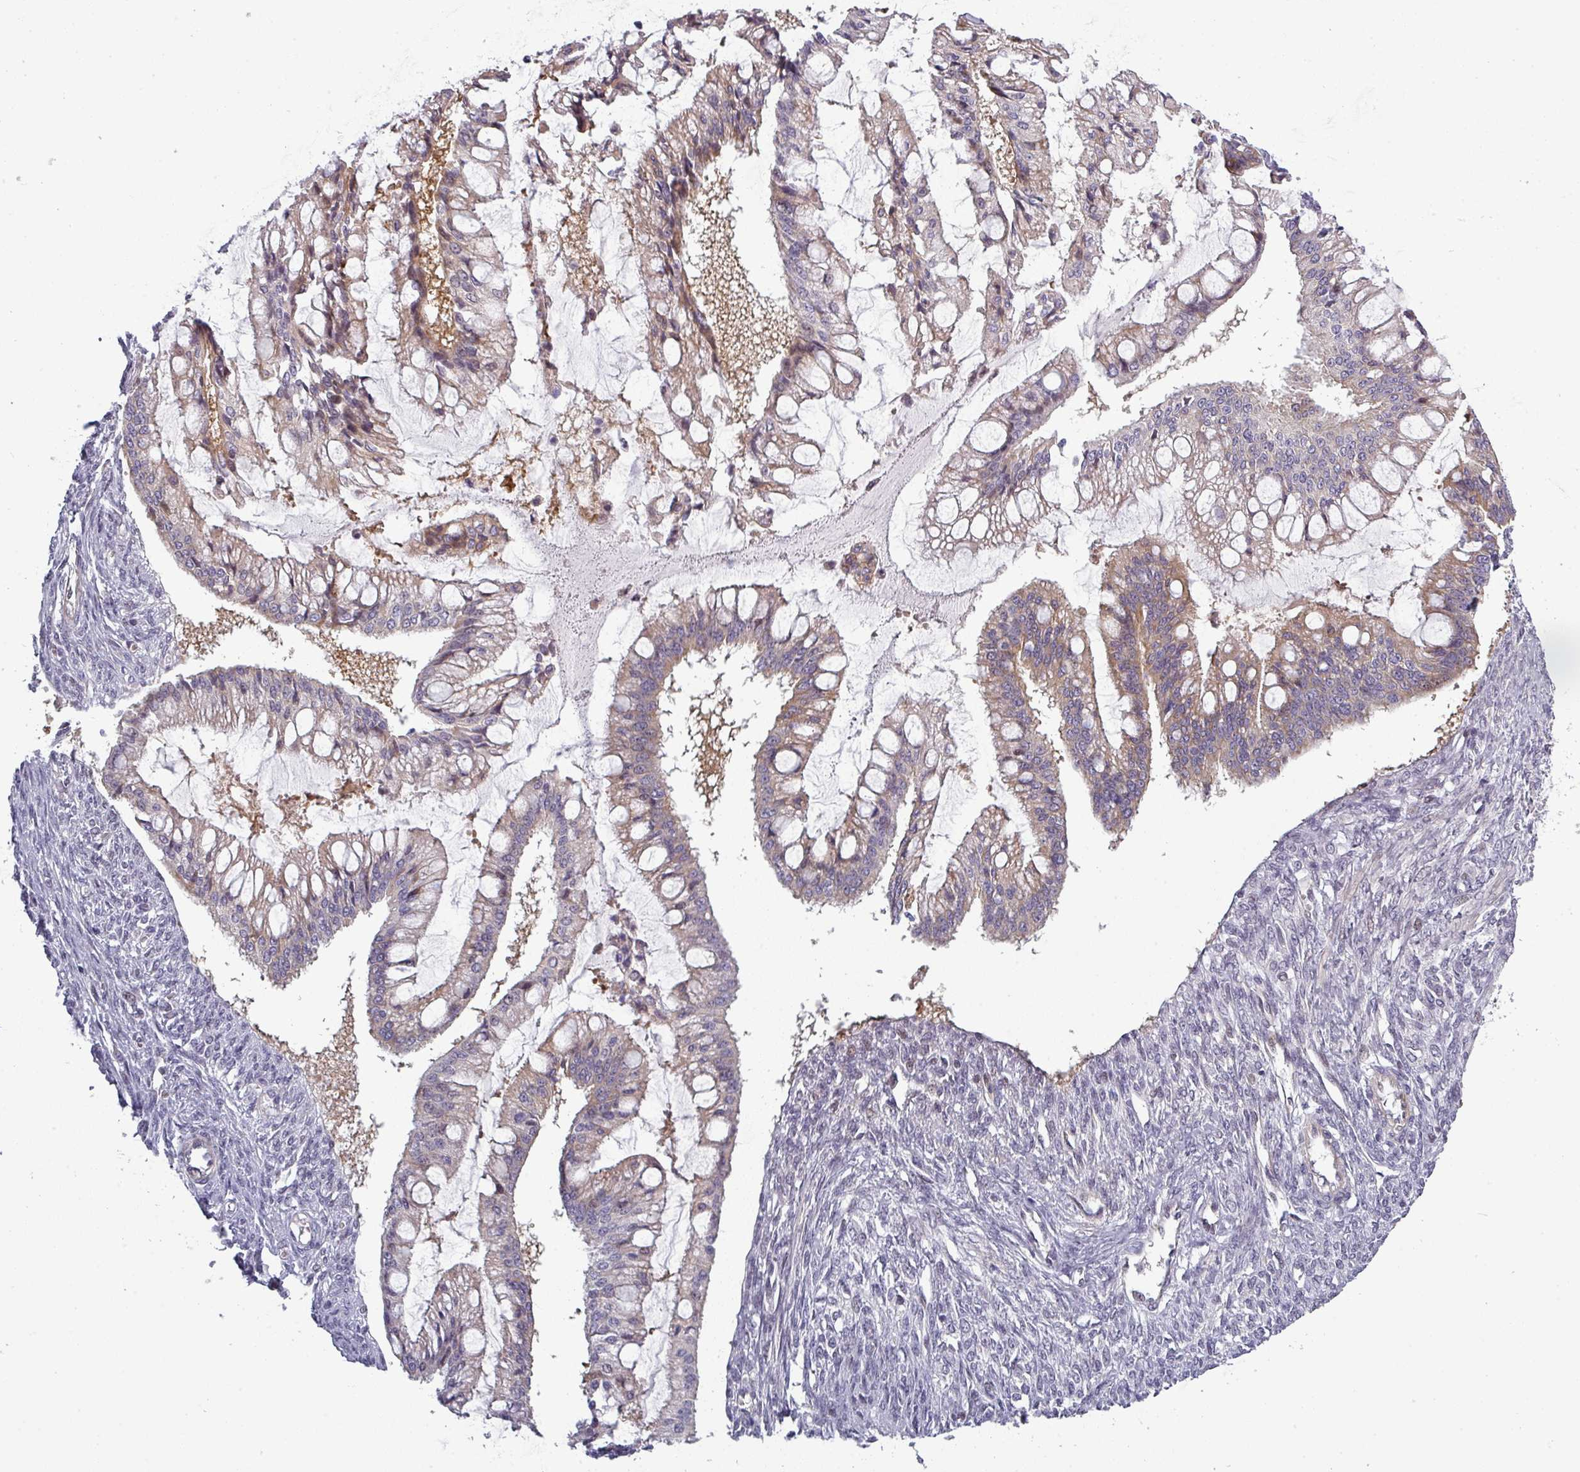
{"staining": {"intensity": "weak", "quantity": "25%-75%", "location": "cytoplasmic/membranous,nuclear"}, "tissue": "ovarian cancer", "cell_type": "Tumor cells", "image_type": "cancer", "snomed": [{"axis": "morphology", "description": "Cystadenocarcinoma, mucinous, NOS"}, {"axis": "topography", "description": "Ovary"}], "caption": "Protein staining by immunohistochemistry (IHC) demonstrates weak cytoplasmic/membranous and nuclear staining in about 25%-75% of tumor cells in ovarian cancer. (IHC, brightfield microscopy, high magnification).", "gene": "PRAMEF12", "patient": {"sex": "female", "age": 73}}